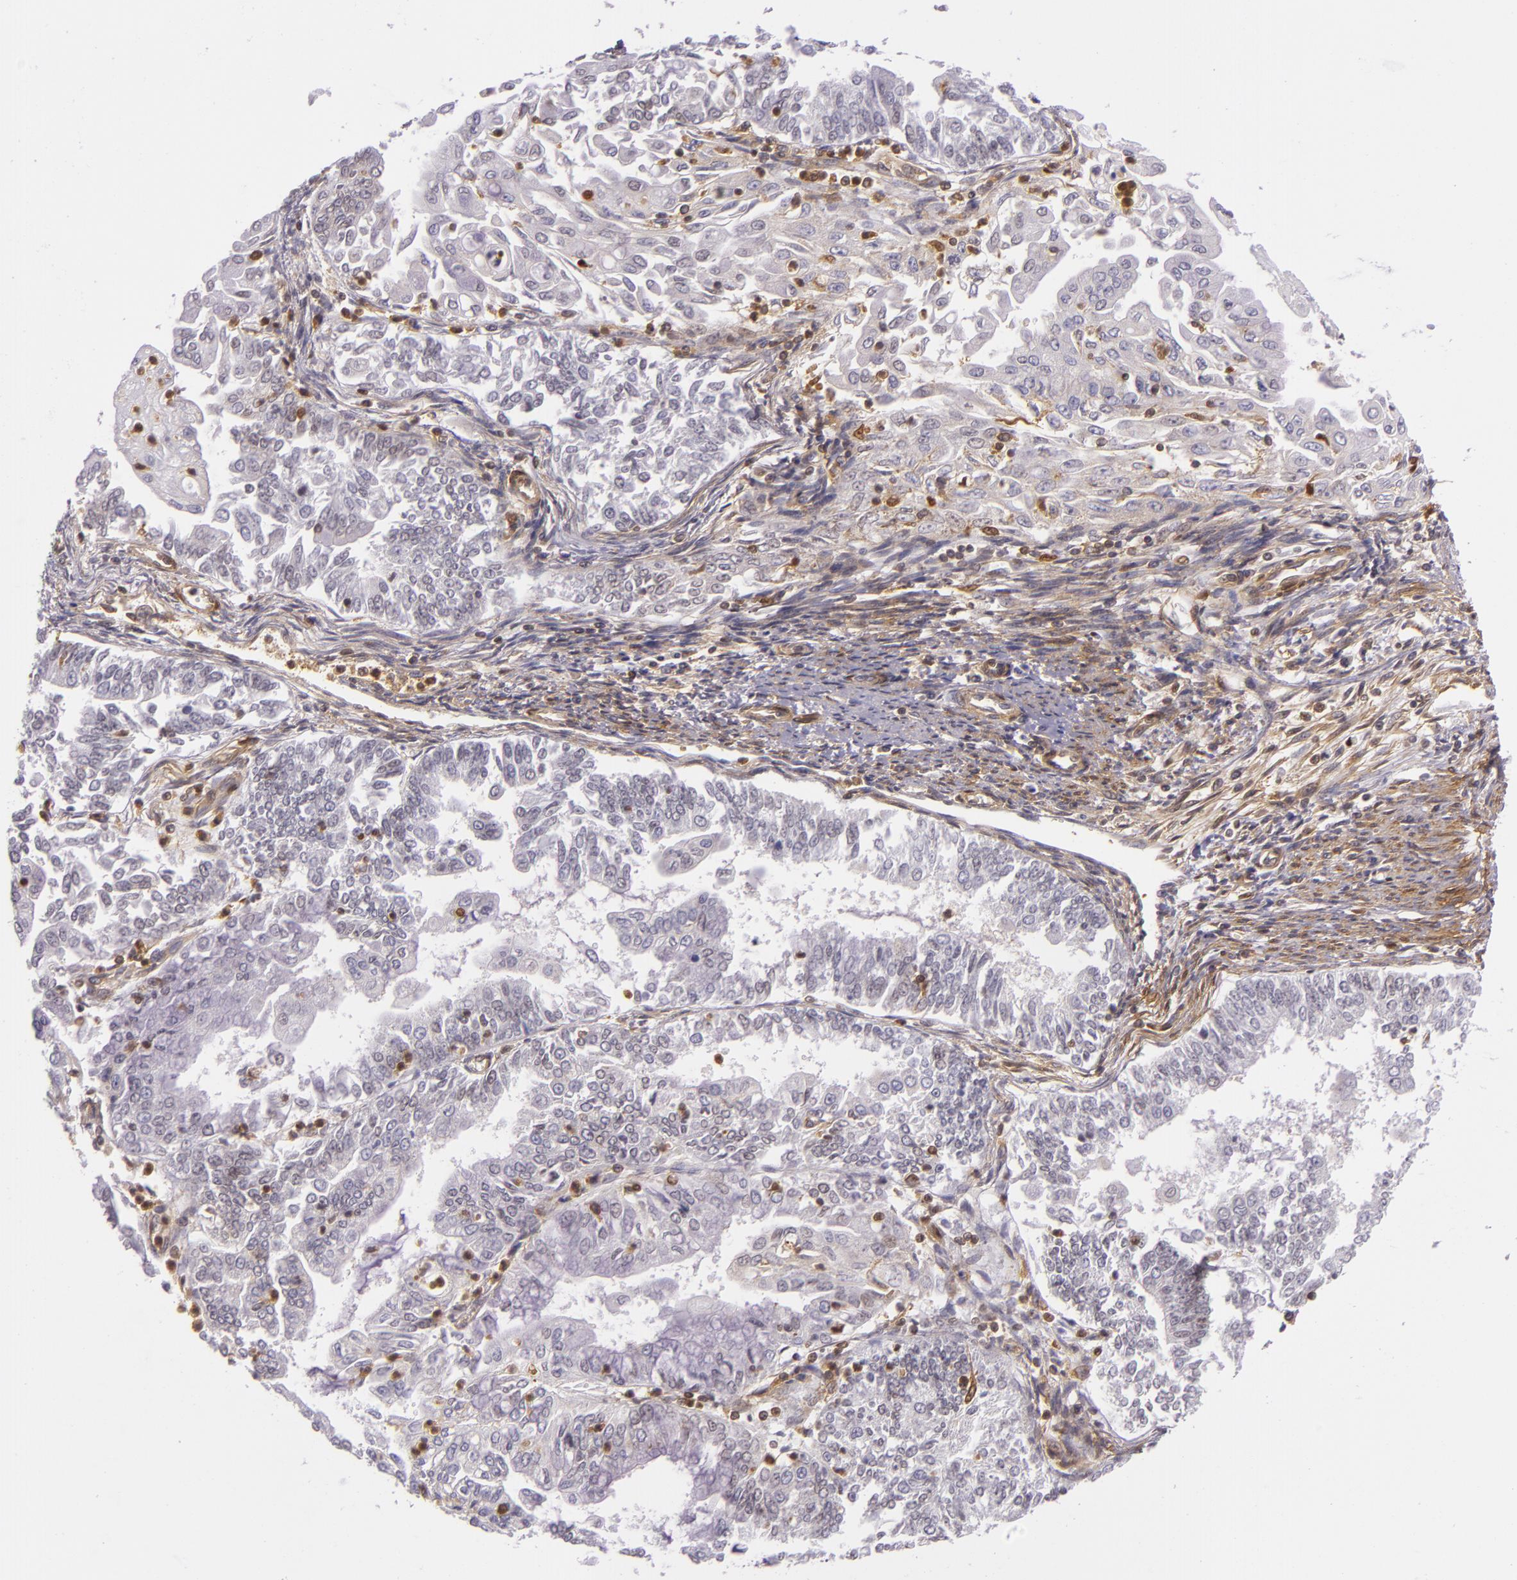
{"staining": {"intensity": "negative", "quantity": "none", "location": "none"}, "tissue": "endometrial cancer", "cell_type": "Tumor cells", "image_type": "cancer", "snomed": [{"axis": "morphology", "description": "Adenocarcinoma, NOS"}, {"axis": "topography", "description": "Endometrium"}], "caption": "High power microscopy micrograph of an immunohistochemistry histopathology image of endometrial cancer (adenocarcinoma), revealing no significant expression in tumor cells. (DAB immunohistochemistry with hematoxylin counter stain).", "gene": "TLN1", "patient": {"sex": "female", "age": 75}}